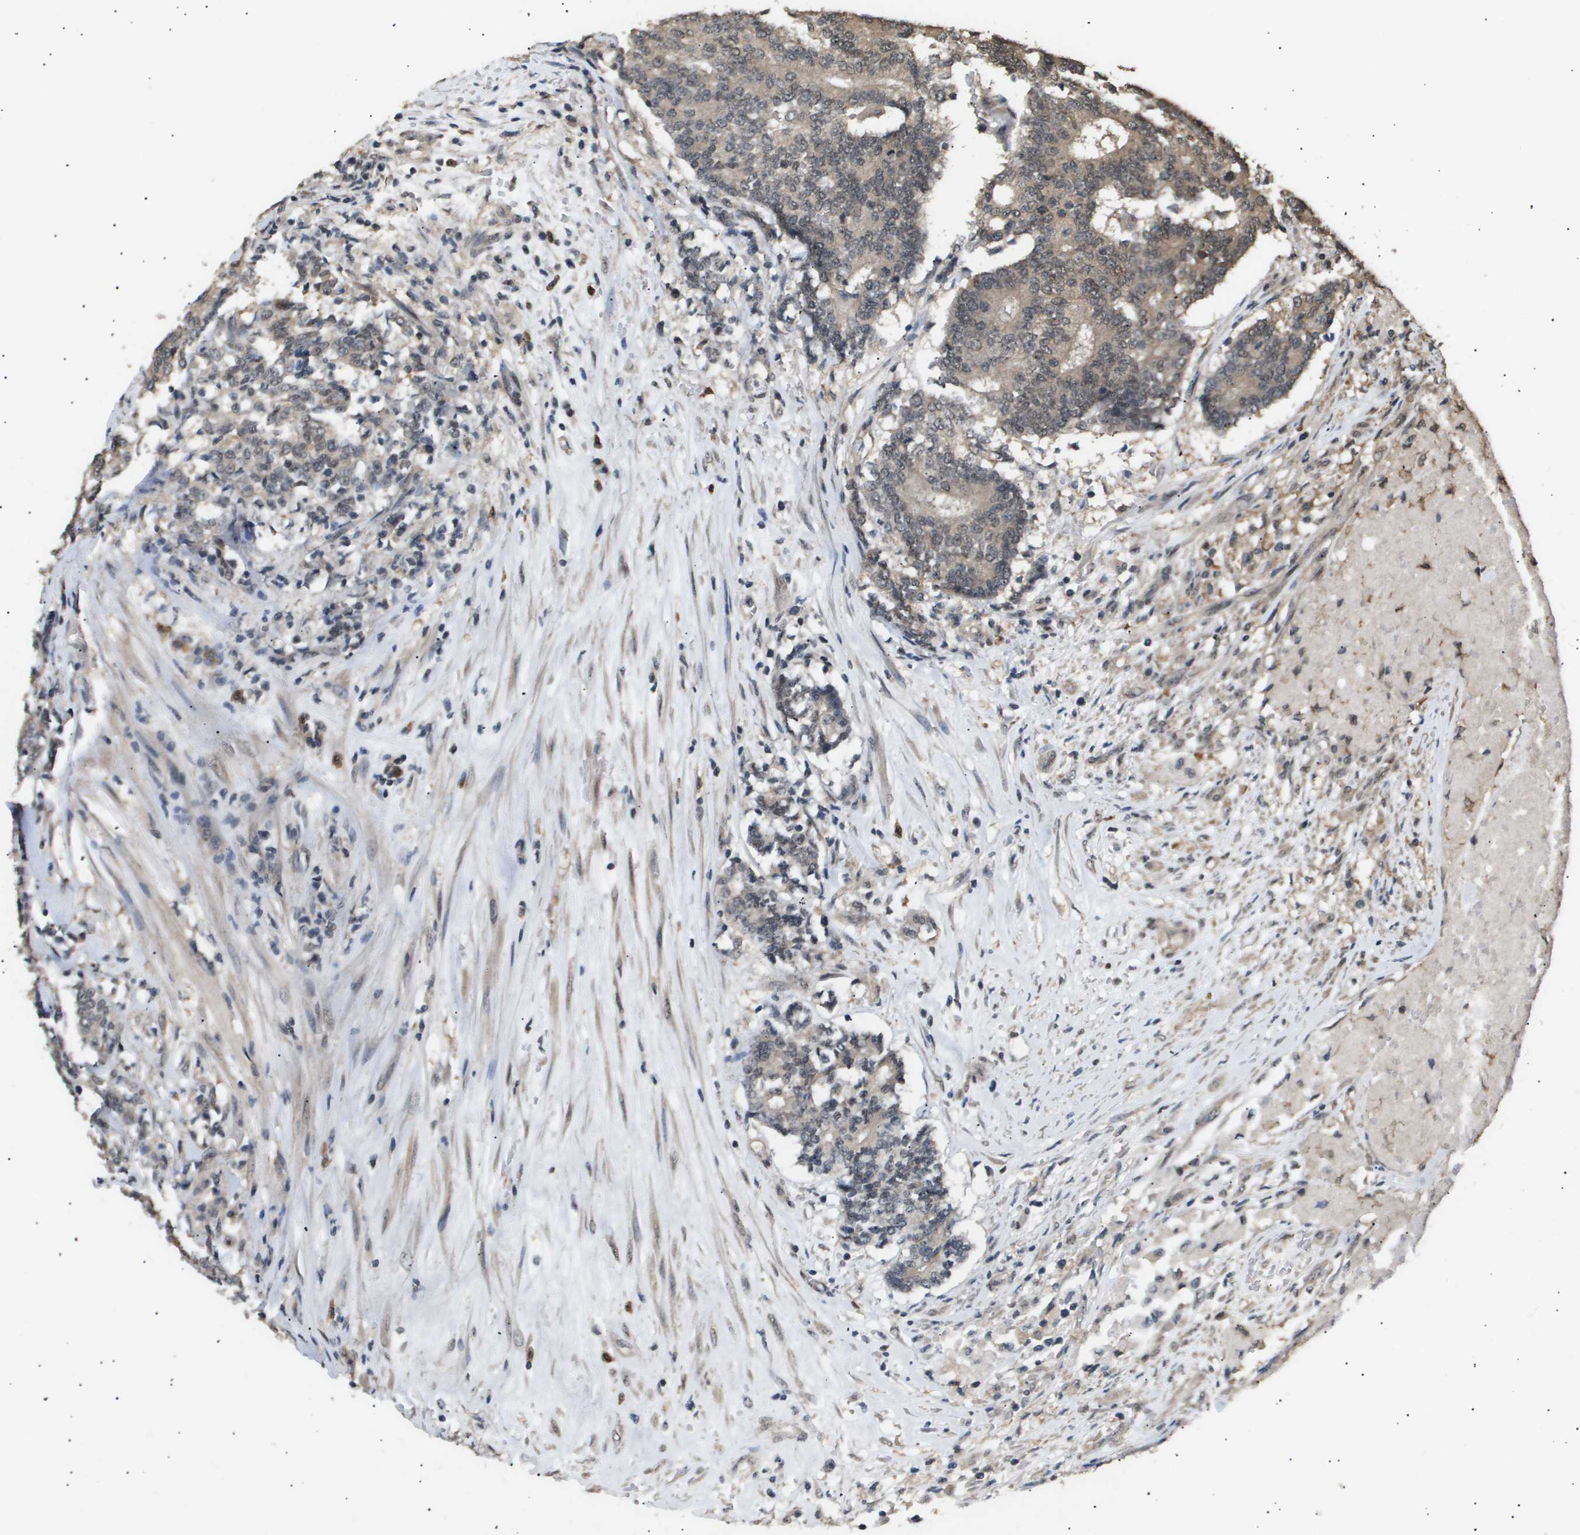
{"staining": {"intensity": "weak", "quantity": ">75%", "location": "cytoplasmic/membranous"}, "tissue": "prostate cancer", "cell_type": "Tumor cells", "image_type": "cancer", "snomed": [{"axis": "morphology", "description": "Normal tissue, NOS"}, {"axis": "morphology", "description": "Adenocarcinoma, High grade"}, {"axis": "topography", "description": "Prostate"}, {"axis": "topography", "description": "Seminal veicle"}], "caption": "Tumor cells show low levels of weak cytoplasmic/membranous expression in about >75% of cells in prostate cancer. (DAB IHC, brown staining for protein, blue staining for nuclei).", "gene": "ING1", "patient": {"sex": "male", "age": 55}}